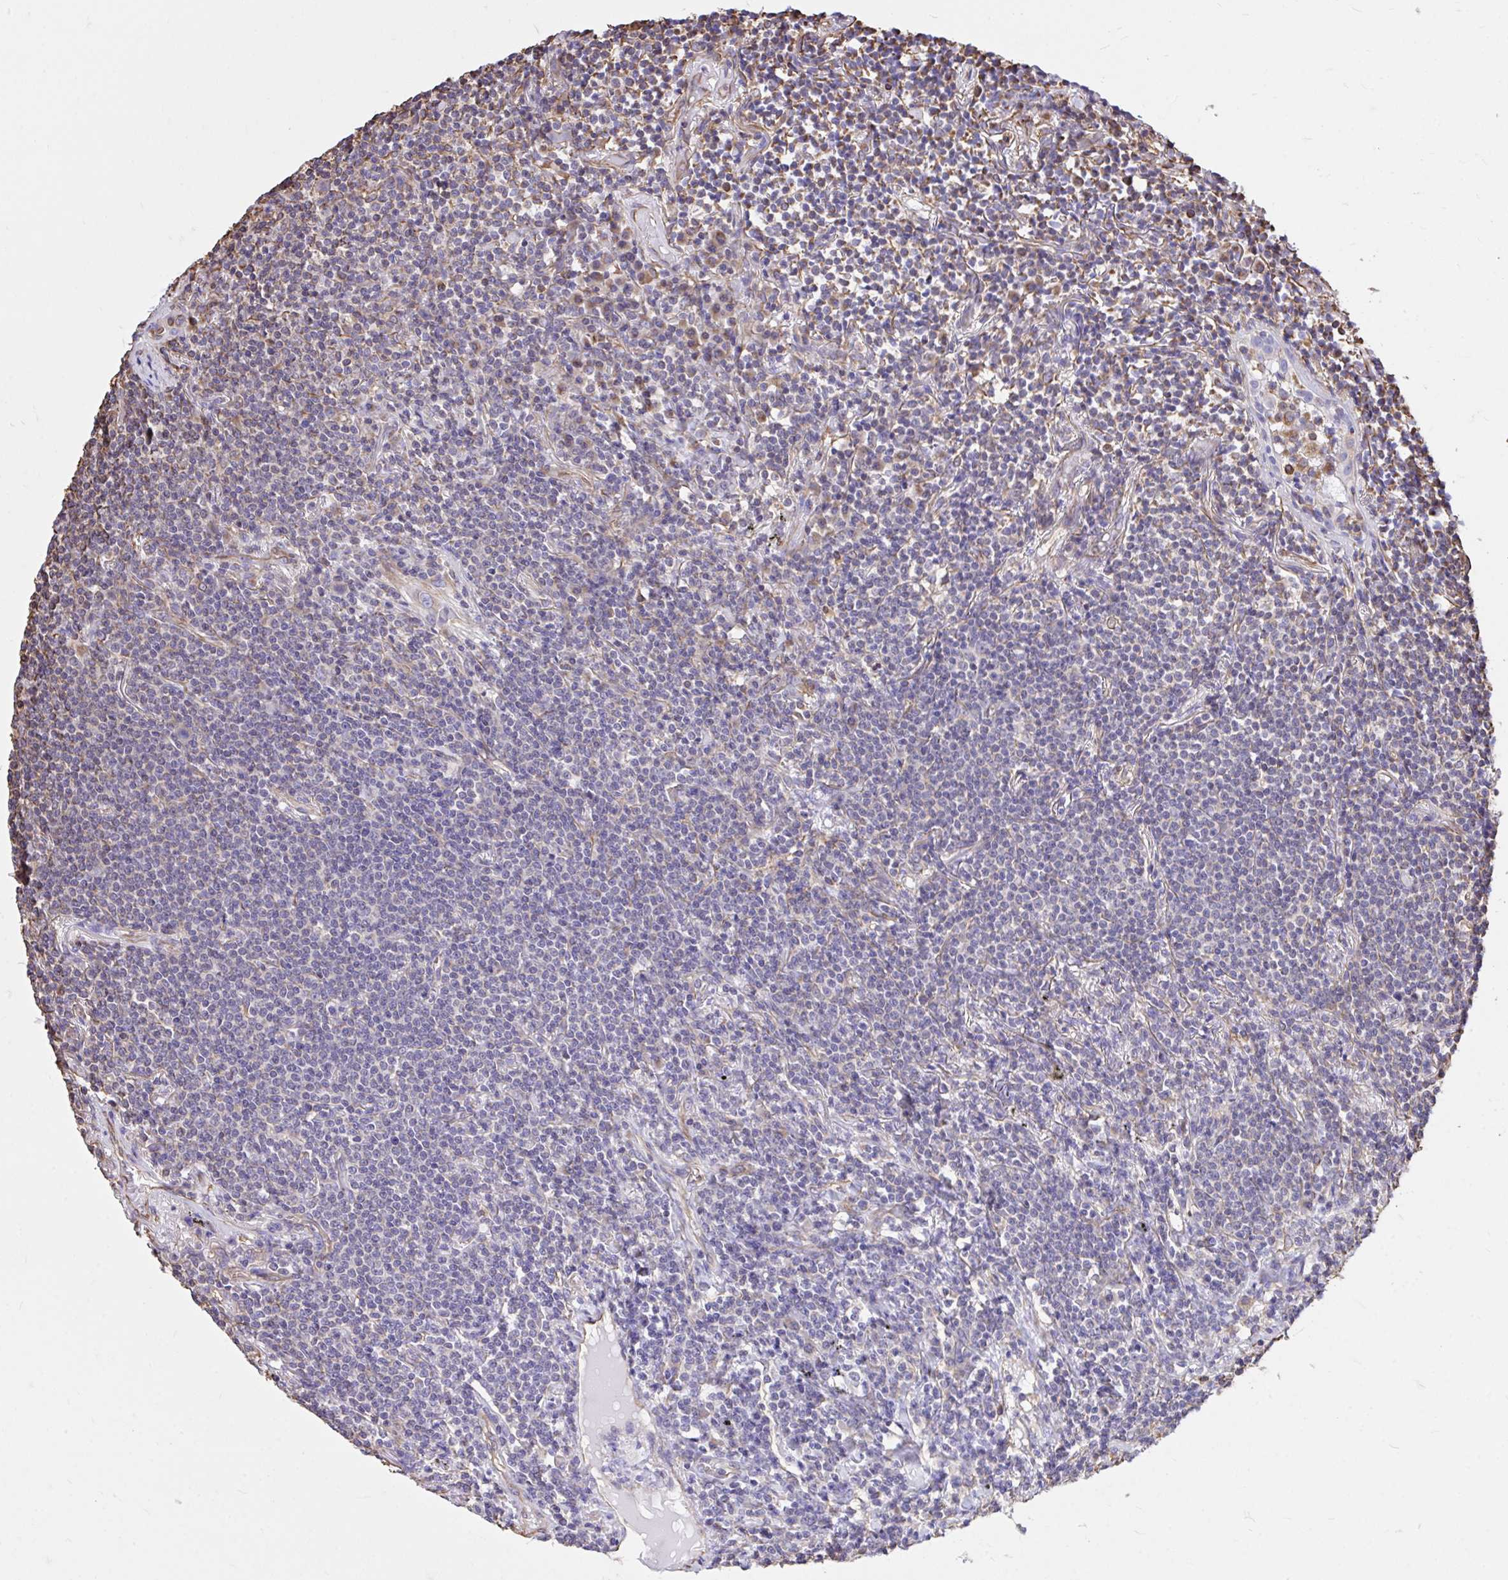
{"staining": {"intensity": "negative", "quantity": "none", "location": "none"}, "tissue": "lymphoma", "cell_type": "Tumor cells", "image_type": "cancer", "snomed": [{"axis": "morphology", "description": "Malignant lymphoma, non-Hodgkin's type, Low grade"}, {"axis": "topography", "description": "Lung"}], "caption": "IHC of low-grade malignant lymphoma, non-Hodgkin's type exhibits no expression in tumor cells.", "gene": "RNF103", "patient": {"sex": "female", "age": 71}}